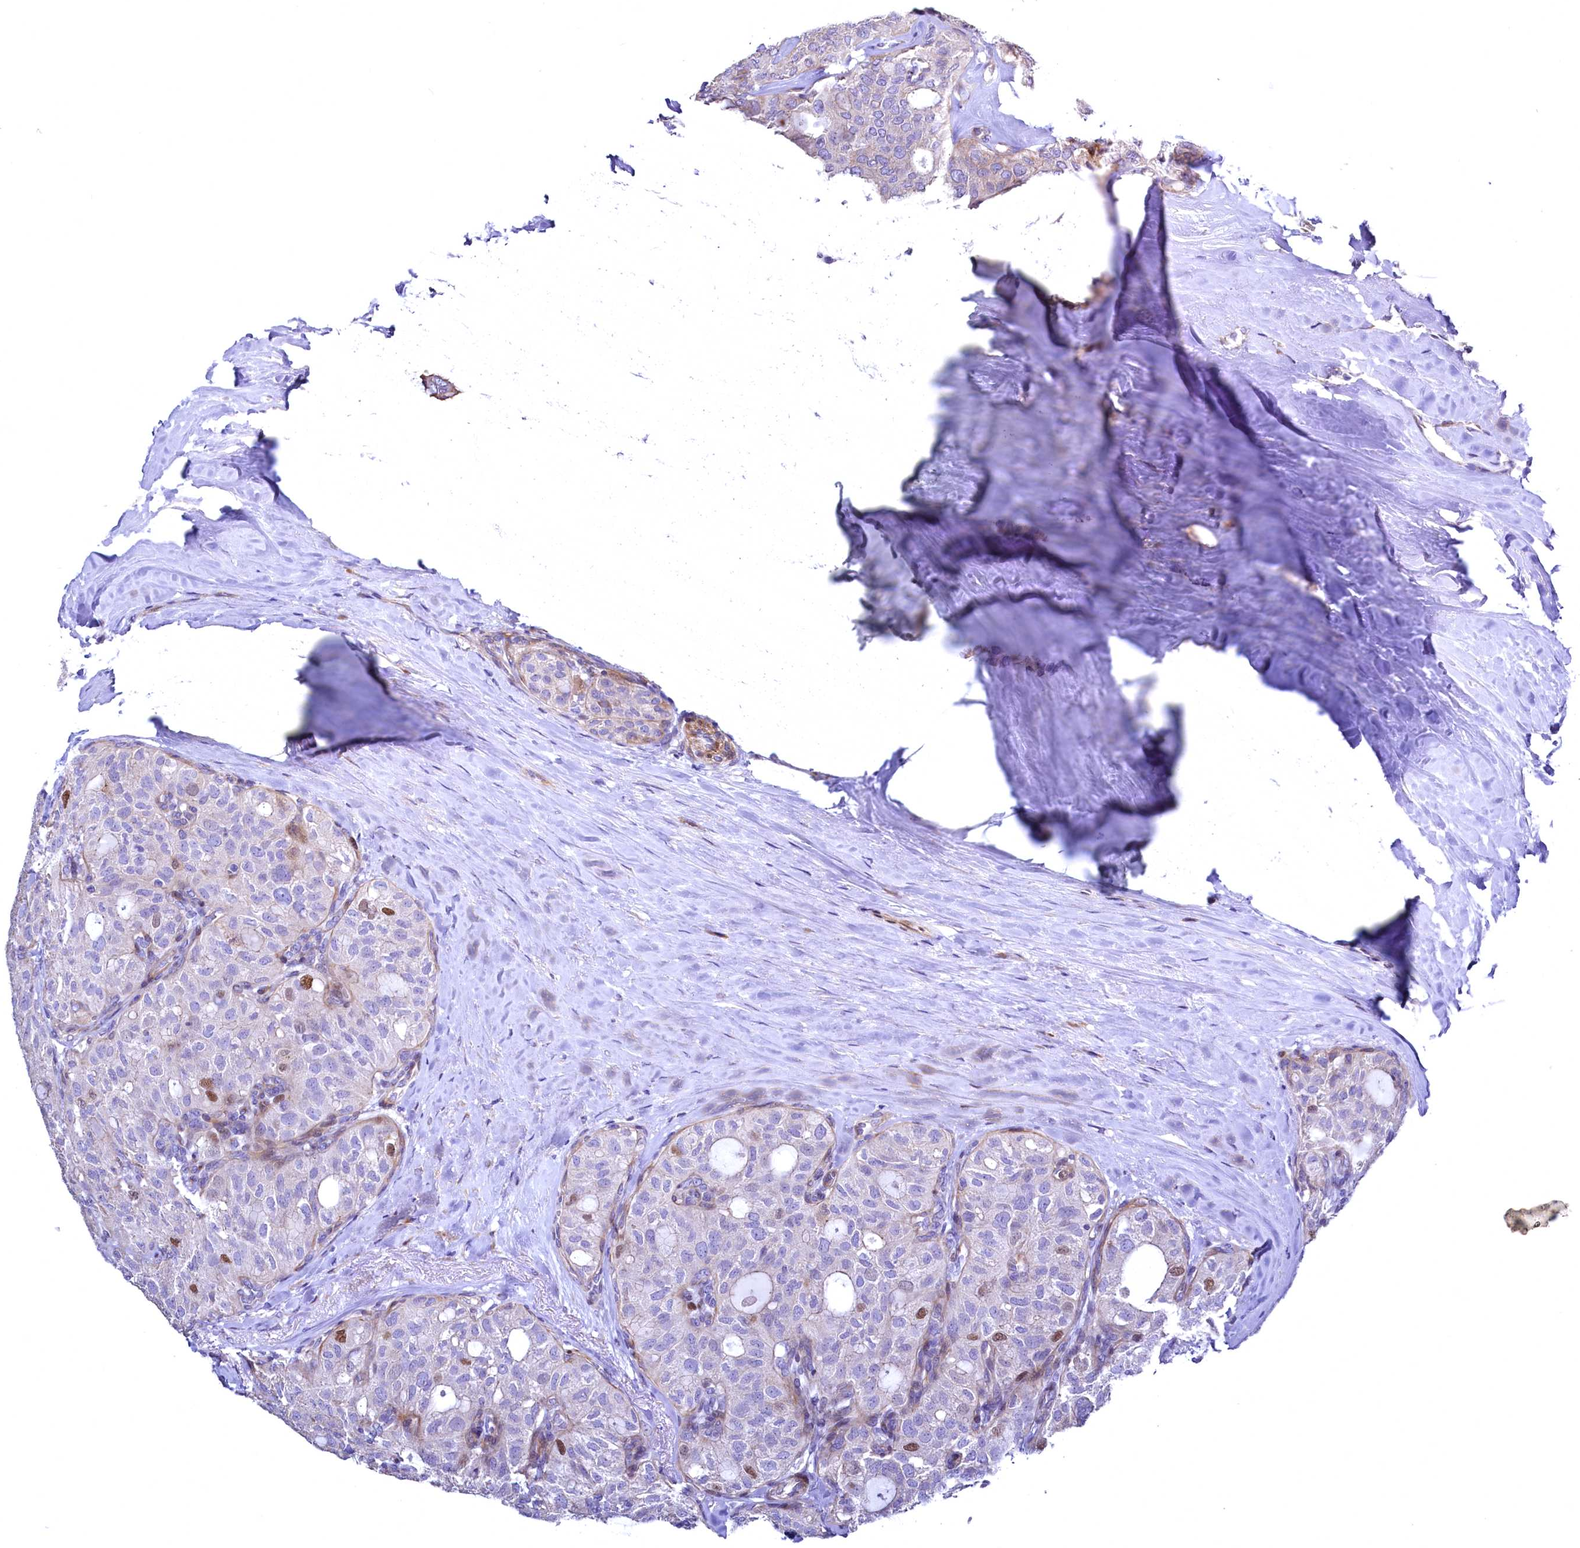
{"staining": {"intensity": "moderate", "quantity": "<25%", "location": "nuclear"}, "tissue": "thyroid cancer", "cell_type": "Tumor cells", "image_type": "cancer", "snomed": [{"axis": "morphology", "description": "Follicular adenoma carcinoma, NOS"}, {"axis": "topography", "description": "Thyroid gland"}], "caption": "There is low levels of moderate nuclear expression in tumor cells of follicular adenoma carcinoma (thyroid), as demonstrated by immunohistochemical staining (brown color).", "gene": "WNT8A", "patient": {"sex": "male", "age": 75}}